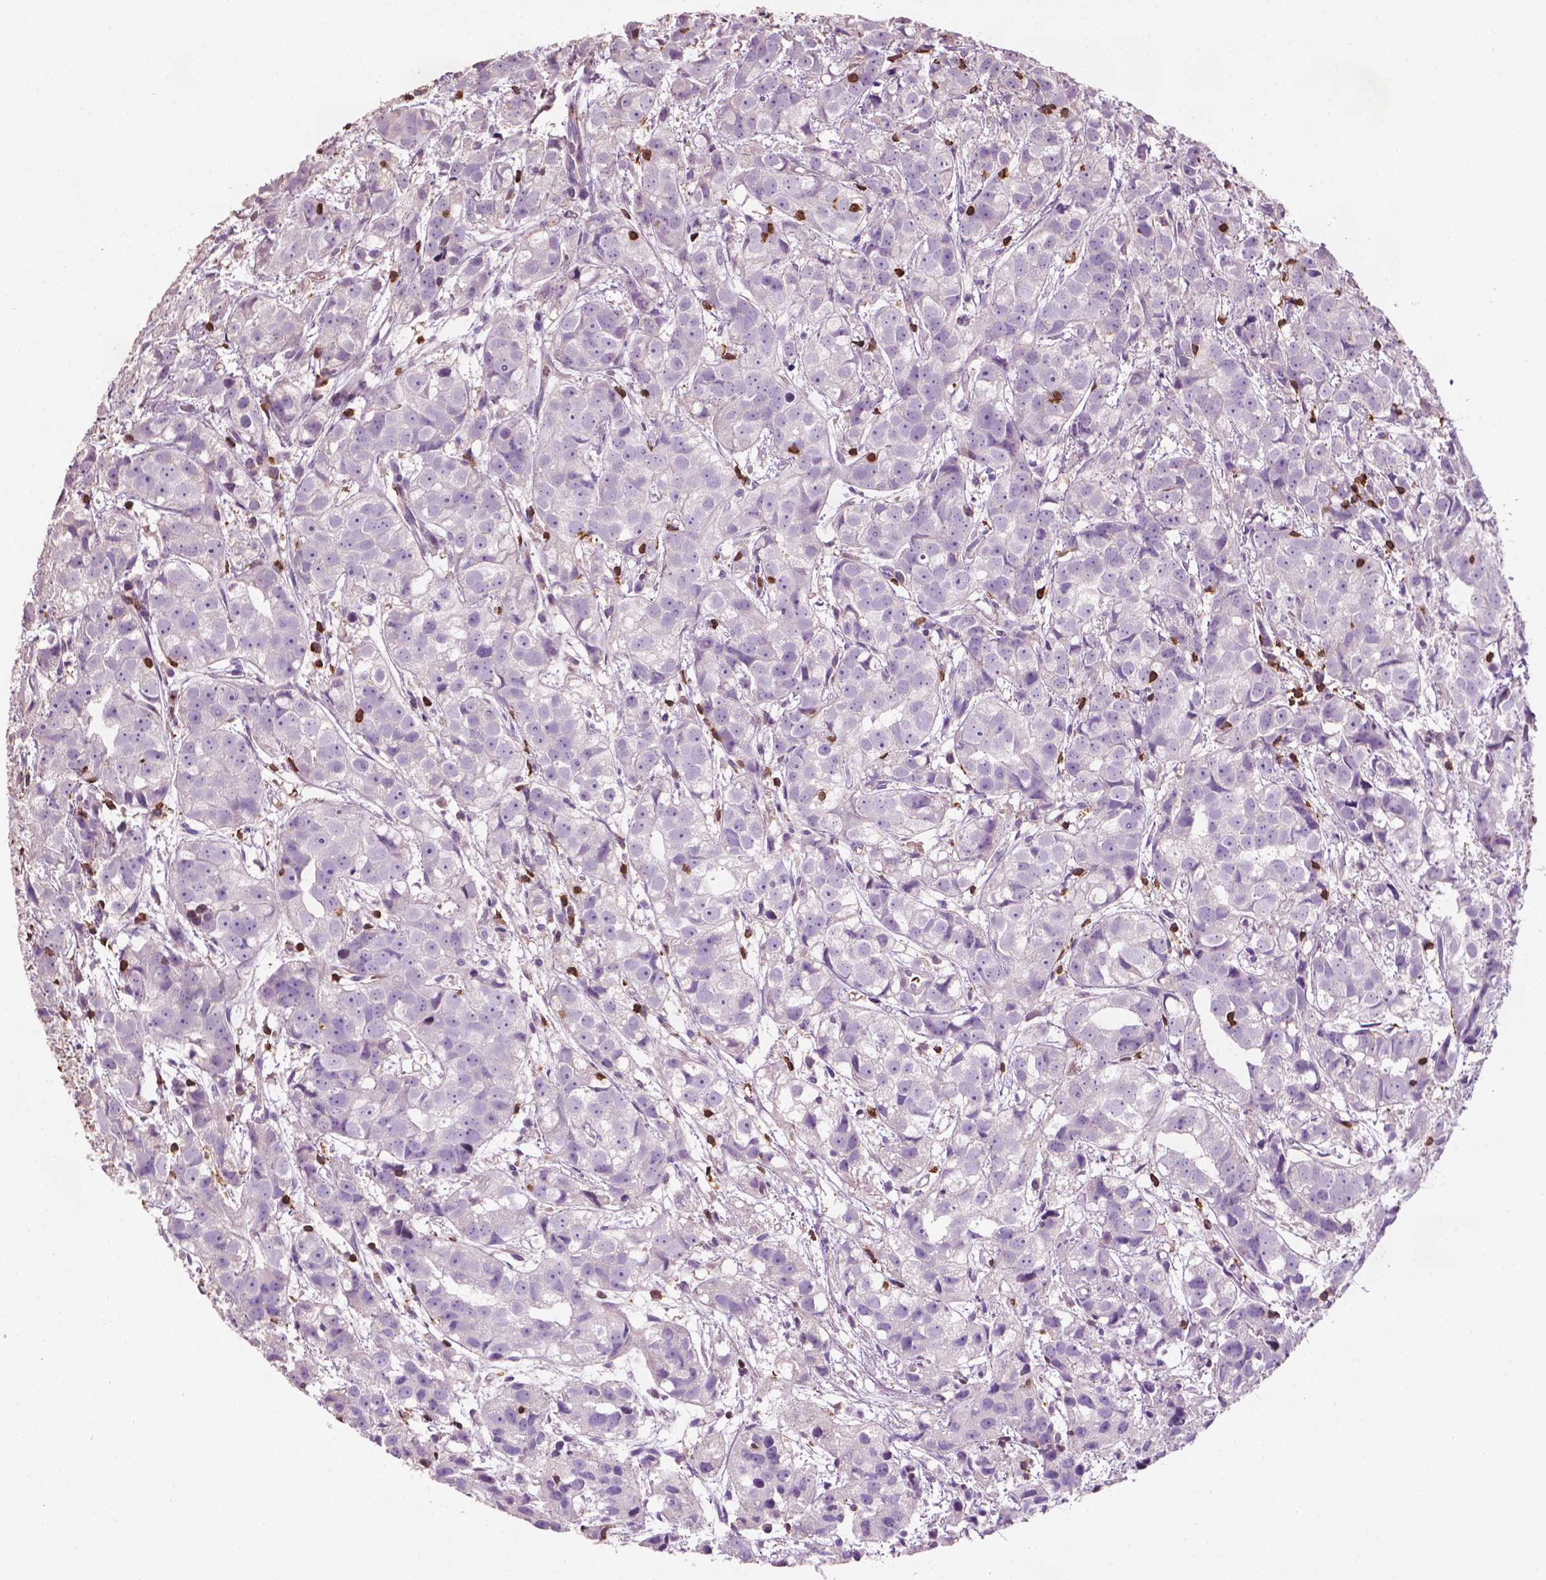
{"staining": {"intensity": "negative", "quantity": "none", "location": "none"}, "tissue": "prostate cancer", "cell_type": "Tumor cells", "image_type": "cancer", "snomed": [{"axis": "morphology", "description": "Adenocarcinoma, High grade"}, {"axis": "topography", "description": "Prostate"}], "caption": "The photomicrograph demonstrates no significant expression in tumor cells of high-grade adenocarcinoma (prostate). Brightfield microscopy of immunohistochemistry stained with DAB (3,3'-diaminobenzidine) (brown) and hematoxylin (blue), captured at high magnification.", "gene": "TBC1D10C", "patient": {"sex": "male", "age": 68}}